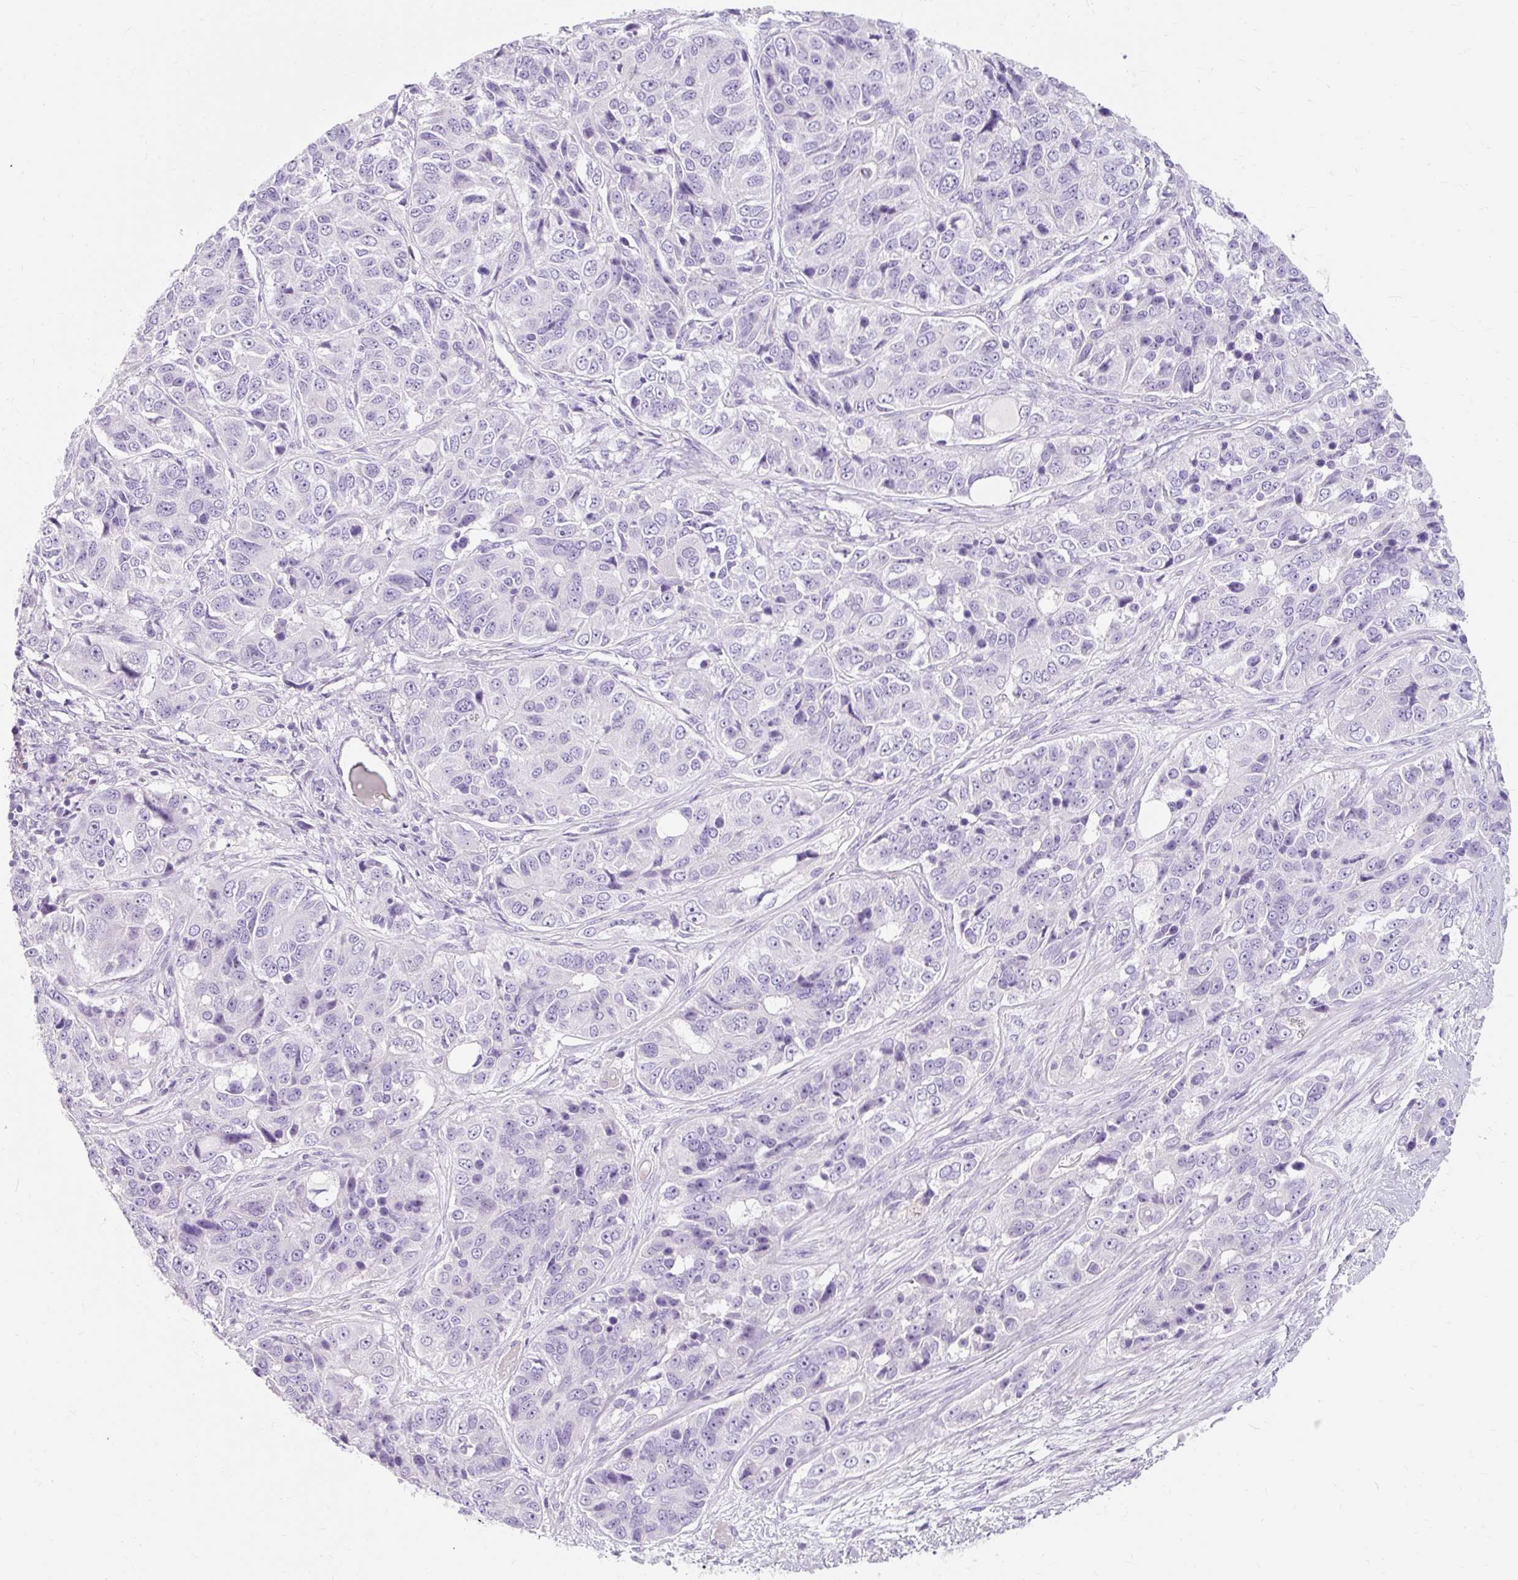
{"staining": {"intensity": "negative", "quantity": "none", "location": "none"}, "tissue": "ovarian cancer", "cell_type": "Tumor cells", "image_type": "cancer", "snomed": [{"axis": "morphology", "description": "Carcinoma, endometroid"}, {"axis": "topography", "description": "Ovary"}], "caption": "Protein analysis of endometroid carcinoma (ovarian) exhibits no significant staining in tumor cells.", "gene": "TMEM213", "patient": {"sex": "female", "age": 51}}